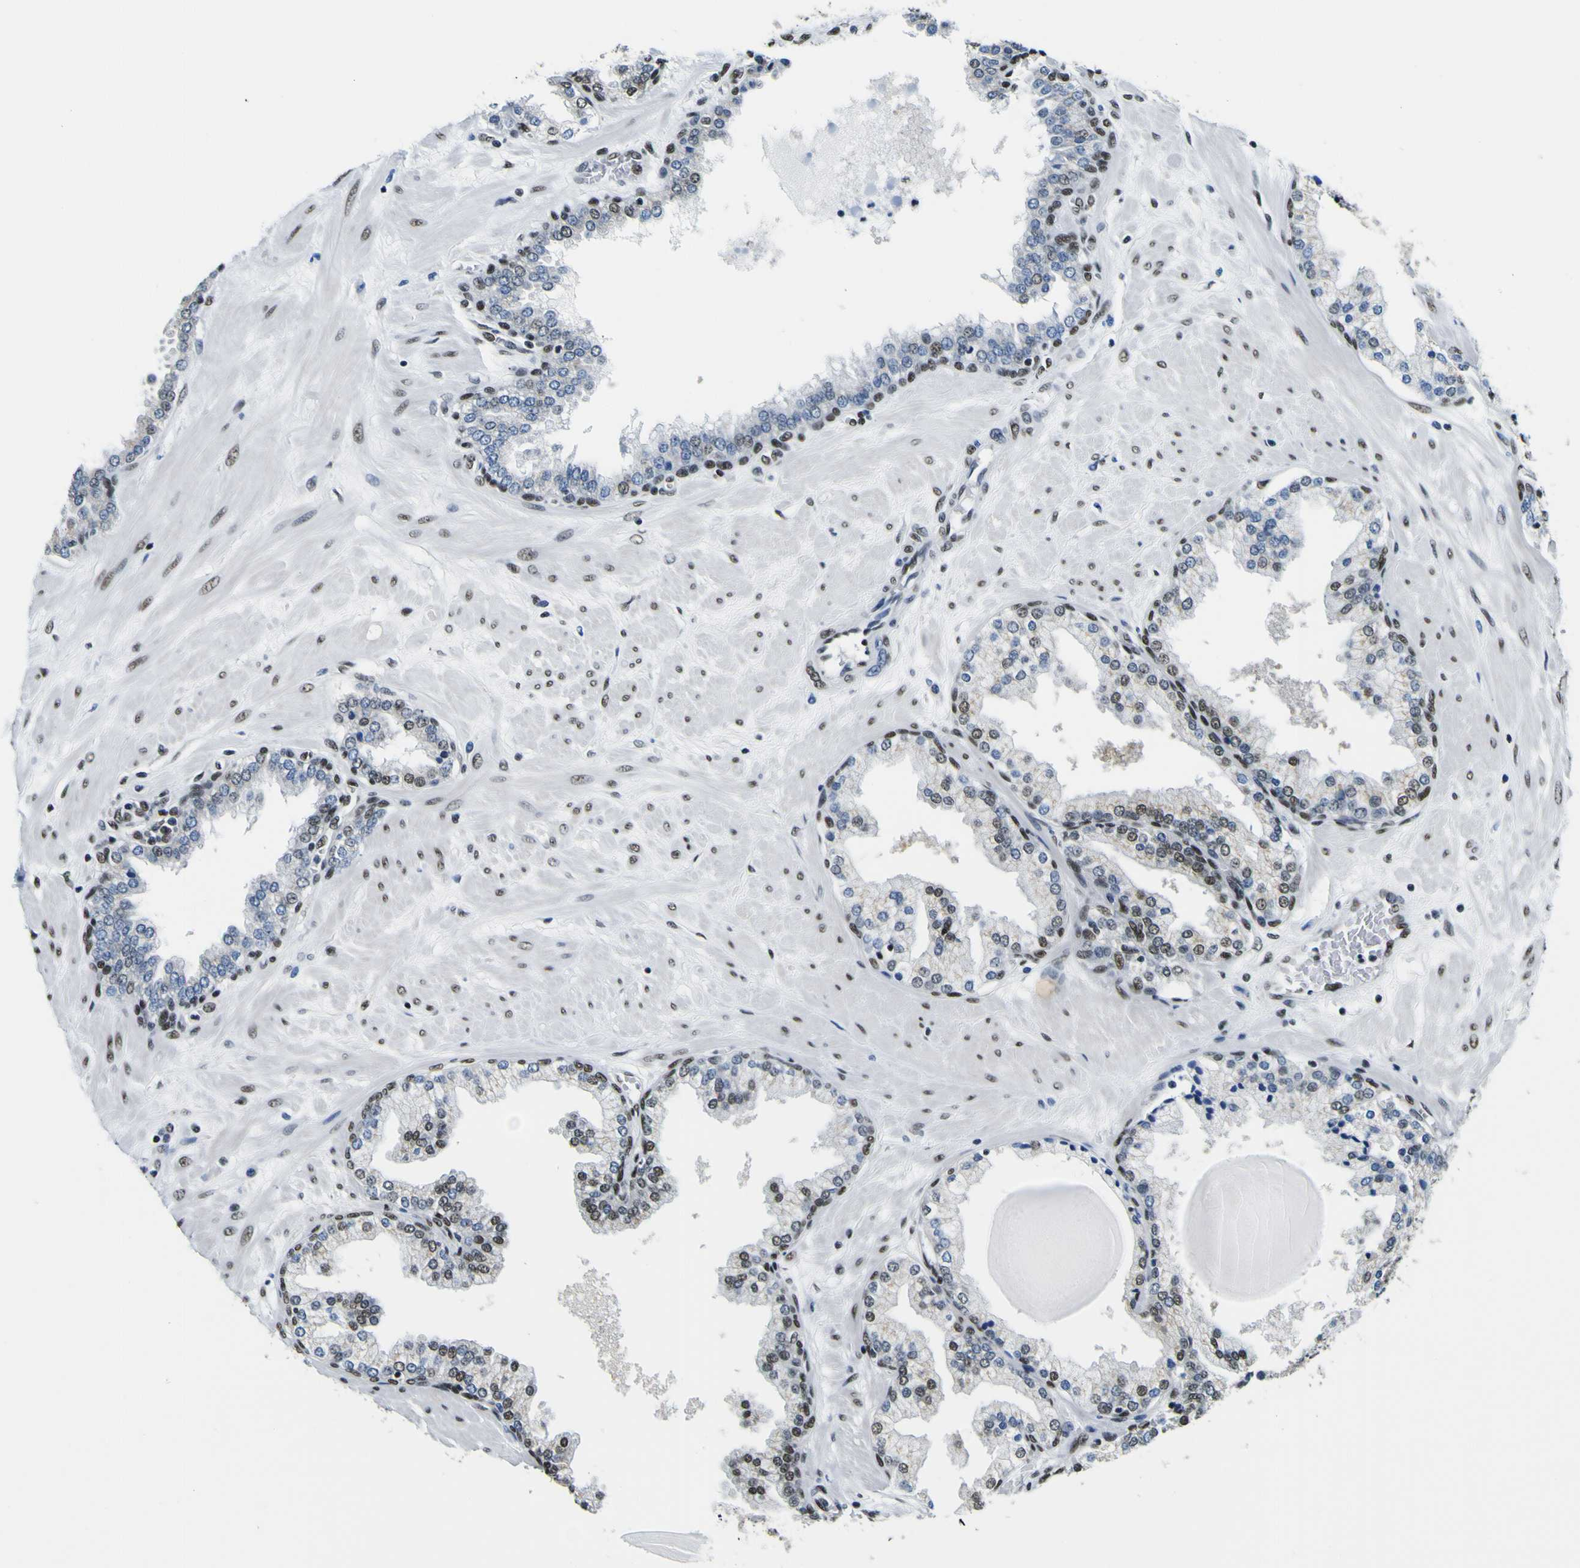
{"staining": {"intensity": "moderate", "quantity": "25%-75%", "location": "nuclear"}, "tissue": "prostate", "cell_type": "Glandular cells", "image_type": "normal", "snomed": [{"axis": "morphology", "description": "Normal tissue, NOS"}, {"axis": "topography", "description": "Prostate"}], "caption": "Immunohistochemistry of benign human prostate reveals medium levels of moderate nuclear positivity in approximately 25%-75% of glandular cells.", "gene": "SP1", "patient": {"sex": "male", "age": 51}}